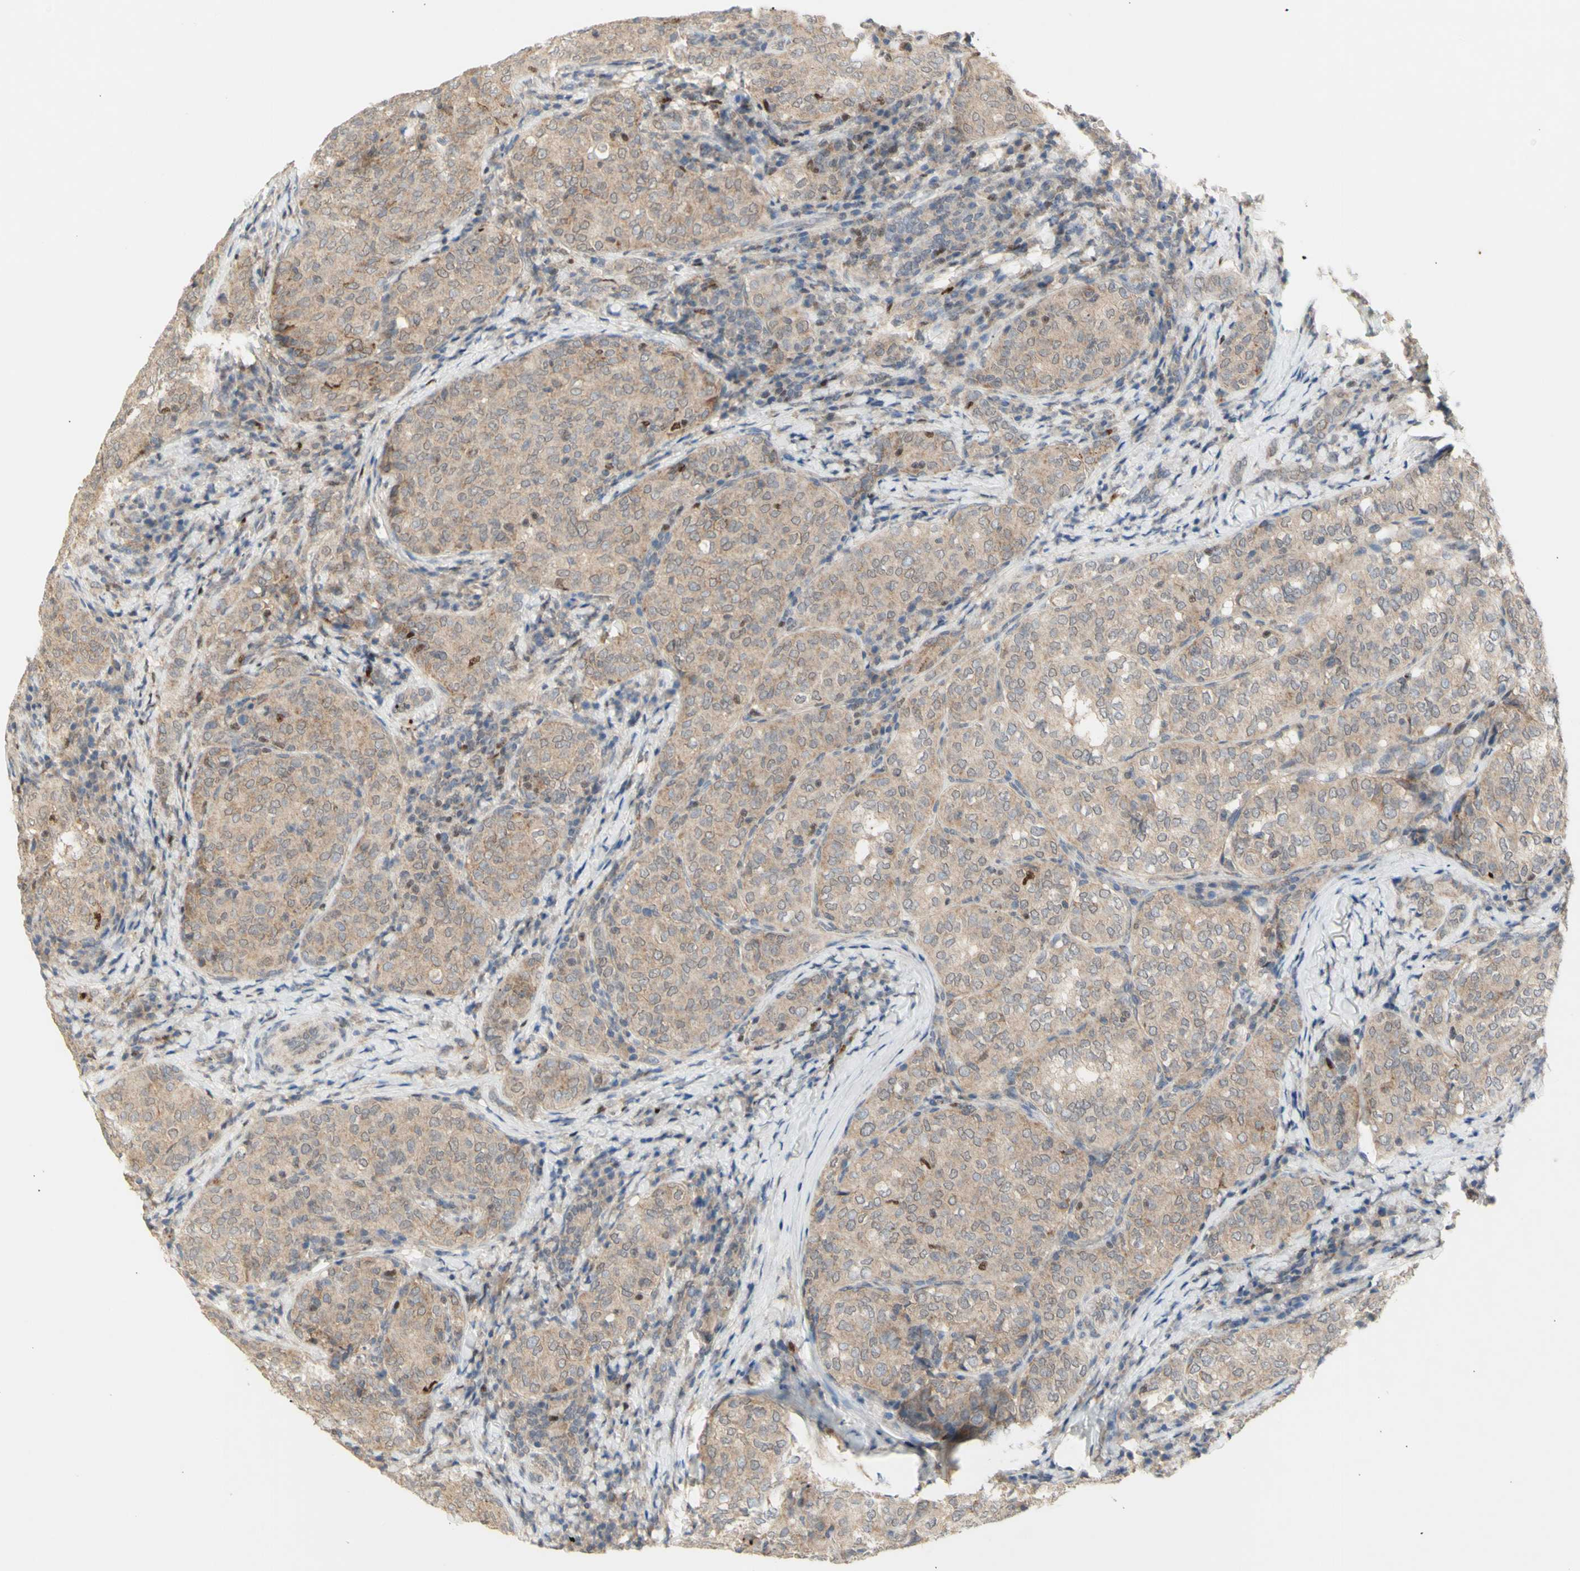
{"staining": {"intensity": "weak", "quantity": ">75%", "location": "cytoplasmic/membranous"}, "tissue": "thyroid cancer", "cell_type": "Tumor cells", "image_type": "cancer", "snomed": [{"axis": "morphology", "description": "Normal tissue, NOS"}, {"axis": "morphology", "description": "Papillary adenocarcinoma, NOS"}, {"axis": "topography", "description": "Thyroid gland"}], "caption": "About >75% of tumor cells in thyroid cancer (papillary adenocarcinoma) exhibit weak cytoplasmic/membranous protein expression as visualized by brown immunohistochemical staining.", "gene": "NLRP1", "patient": {"sex": "female", "age": 30}}